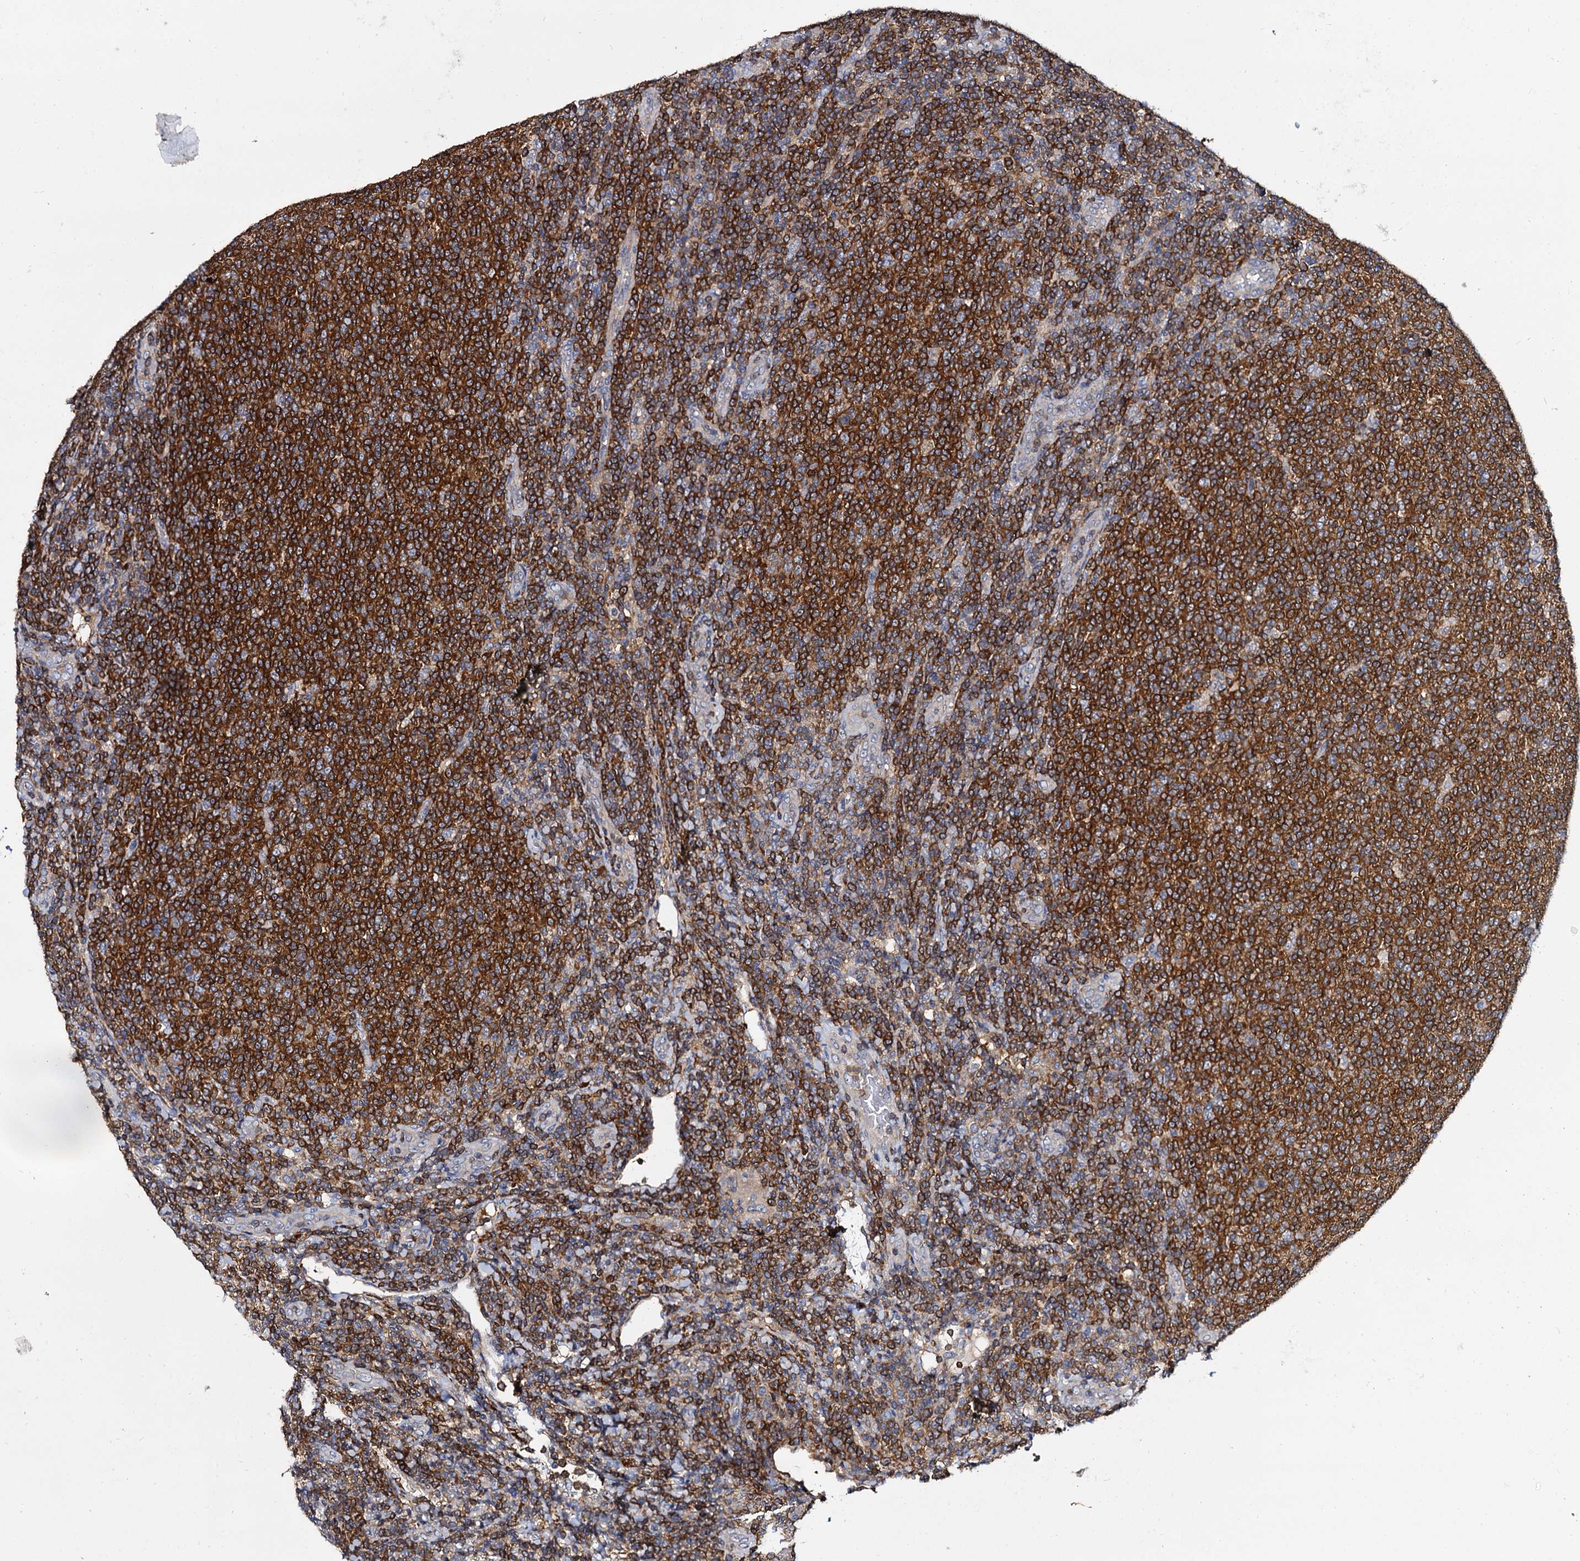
{"staining": {"intensity": "strong", "quantity": ">75%", "location": "cytoplasmic/membranous"}, "tissue": "lymphoma", "cell_type": "Tumor cells", "image_type": "cancer", "snomed": [{"axis": "morphology", "description": "Malignant lymphoma, non-Hodgkin's type, Low grade"}, {"axis": "topography", "description": "Lymph node"}], "caption": "Lymphoma stained with a brown dye displays strong cytoplasmic/membranous positive expression in approximately >75% of tumor cells.", "gene": "ANKRD13A", "patient": {"sex": "male", "age": 66}}